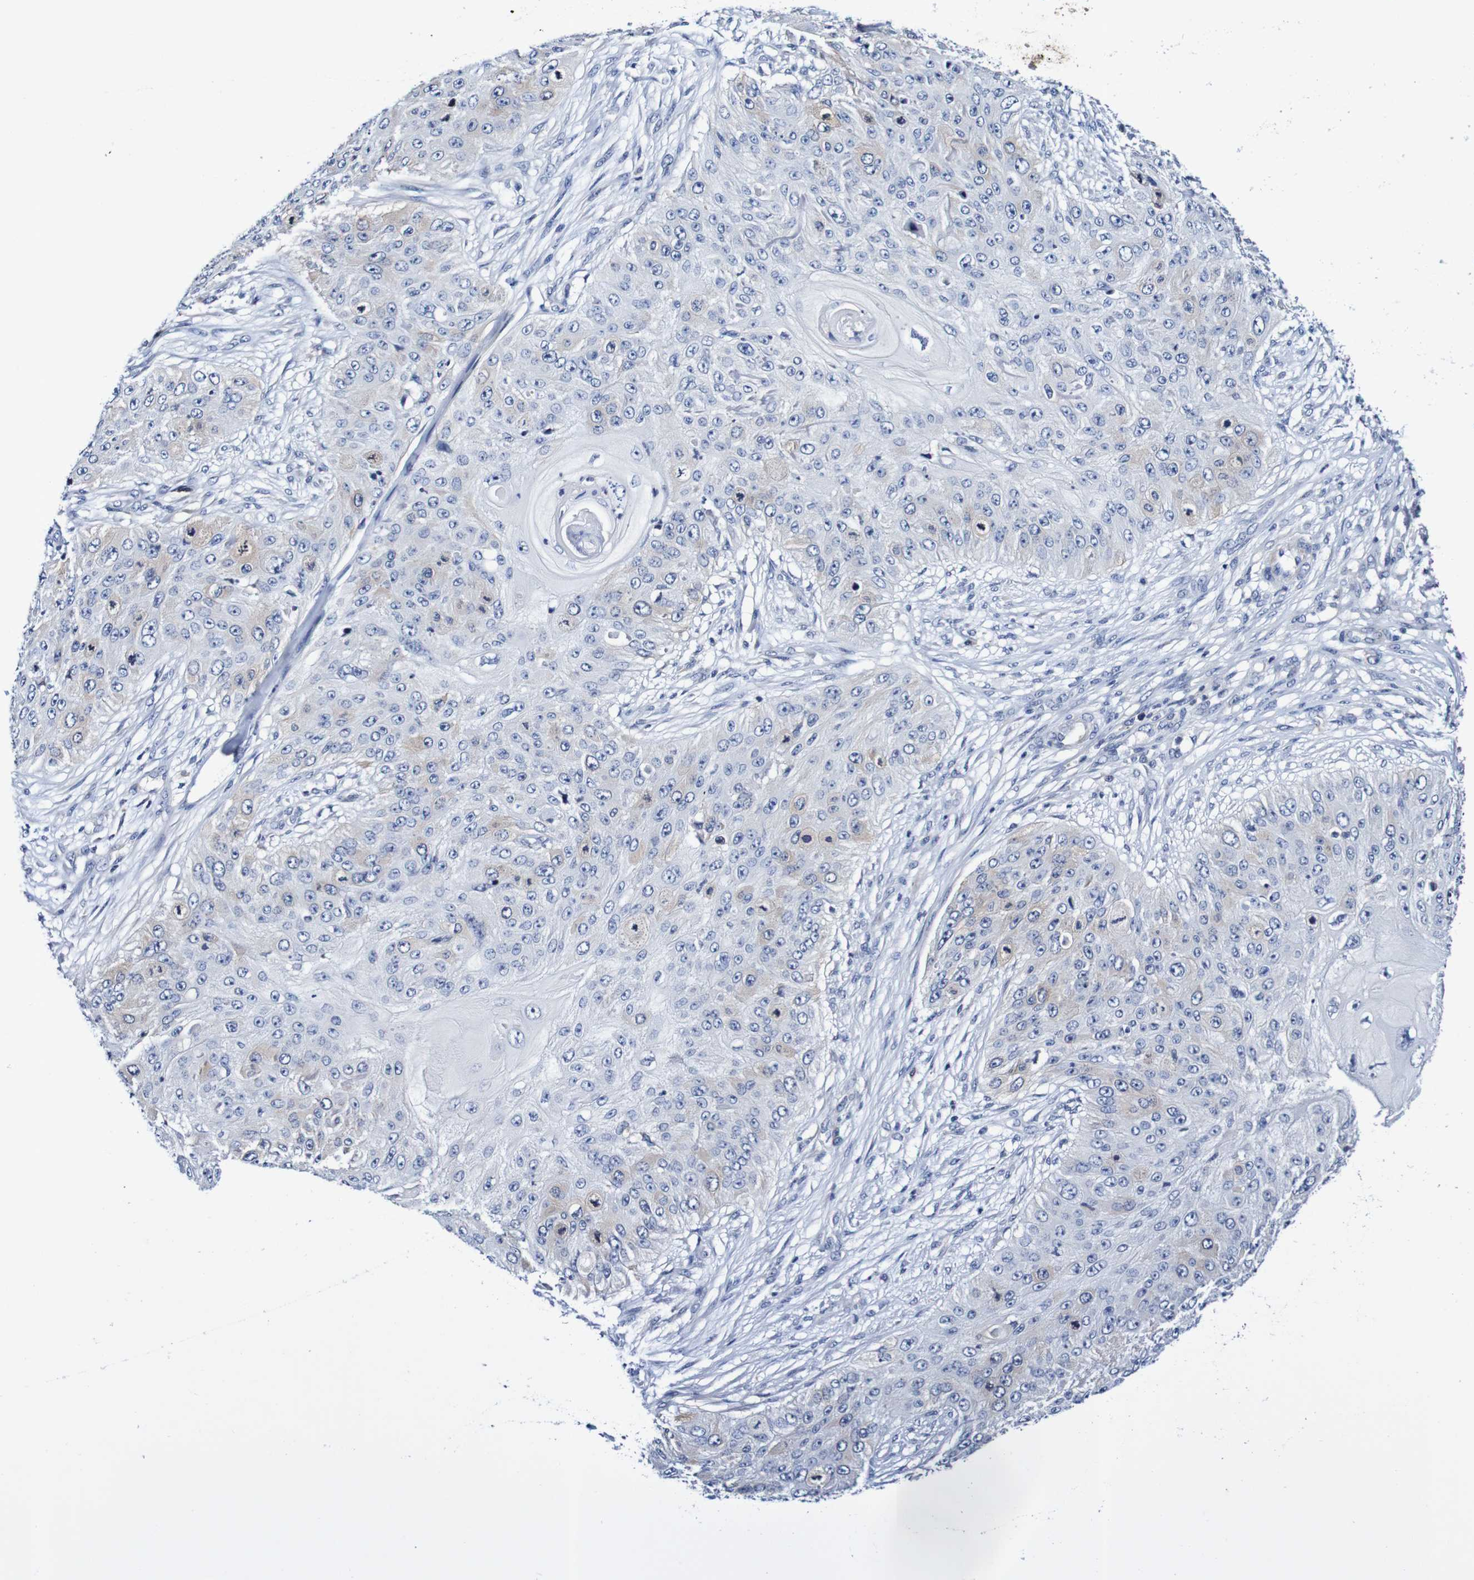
{"staining": {"intensity": "weak", "quantity": "<25%", "location": "cytoplasmic/membranous"}, "tissue": "skin cancer", "cell_type": "Tumor cells", "image_type": "cancer", "snomed": [{"axis": "morphology", "description": "Squamous cell carcinoma, NOS"}, {"axis": "topography", "description": "Skin"}], "caption": "Skin cancer (squamous cell carcinoma) stained for a protein using immunohistochemistry displays no positivity tumor cells.", "gene": "ACVR1C", "patient": {"sex": "female", "age": 80}}